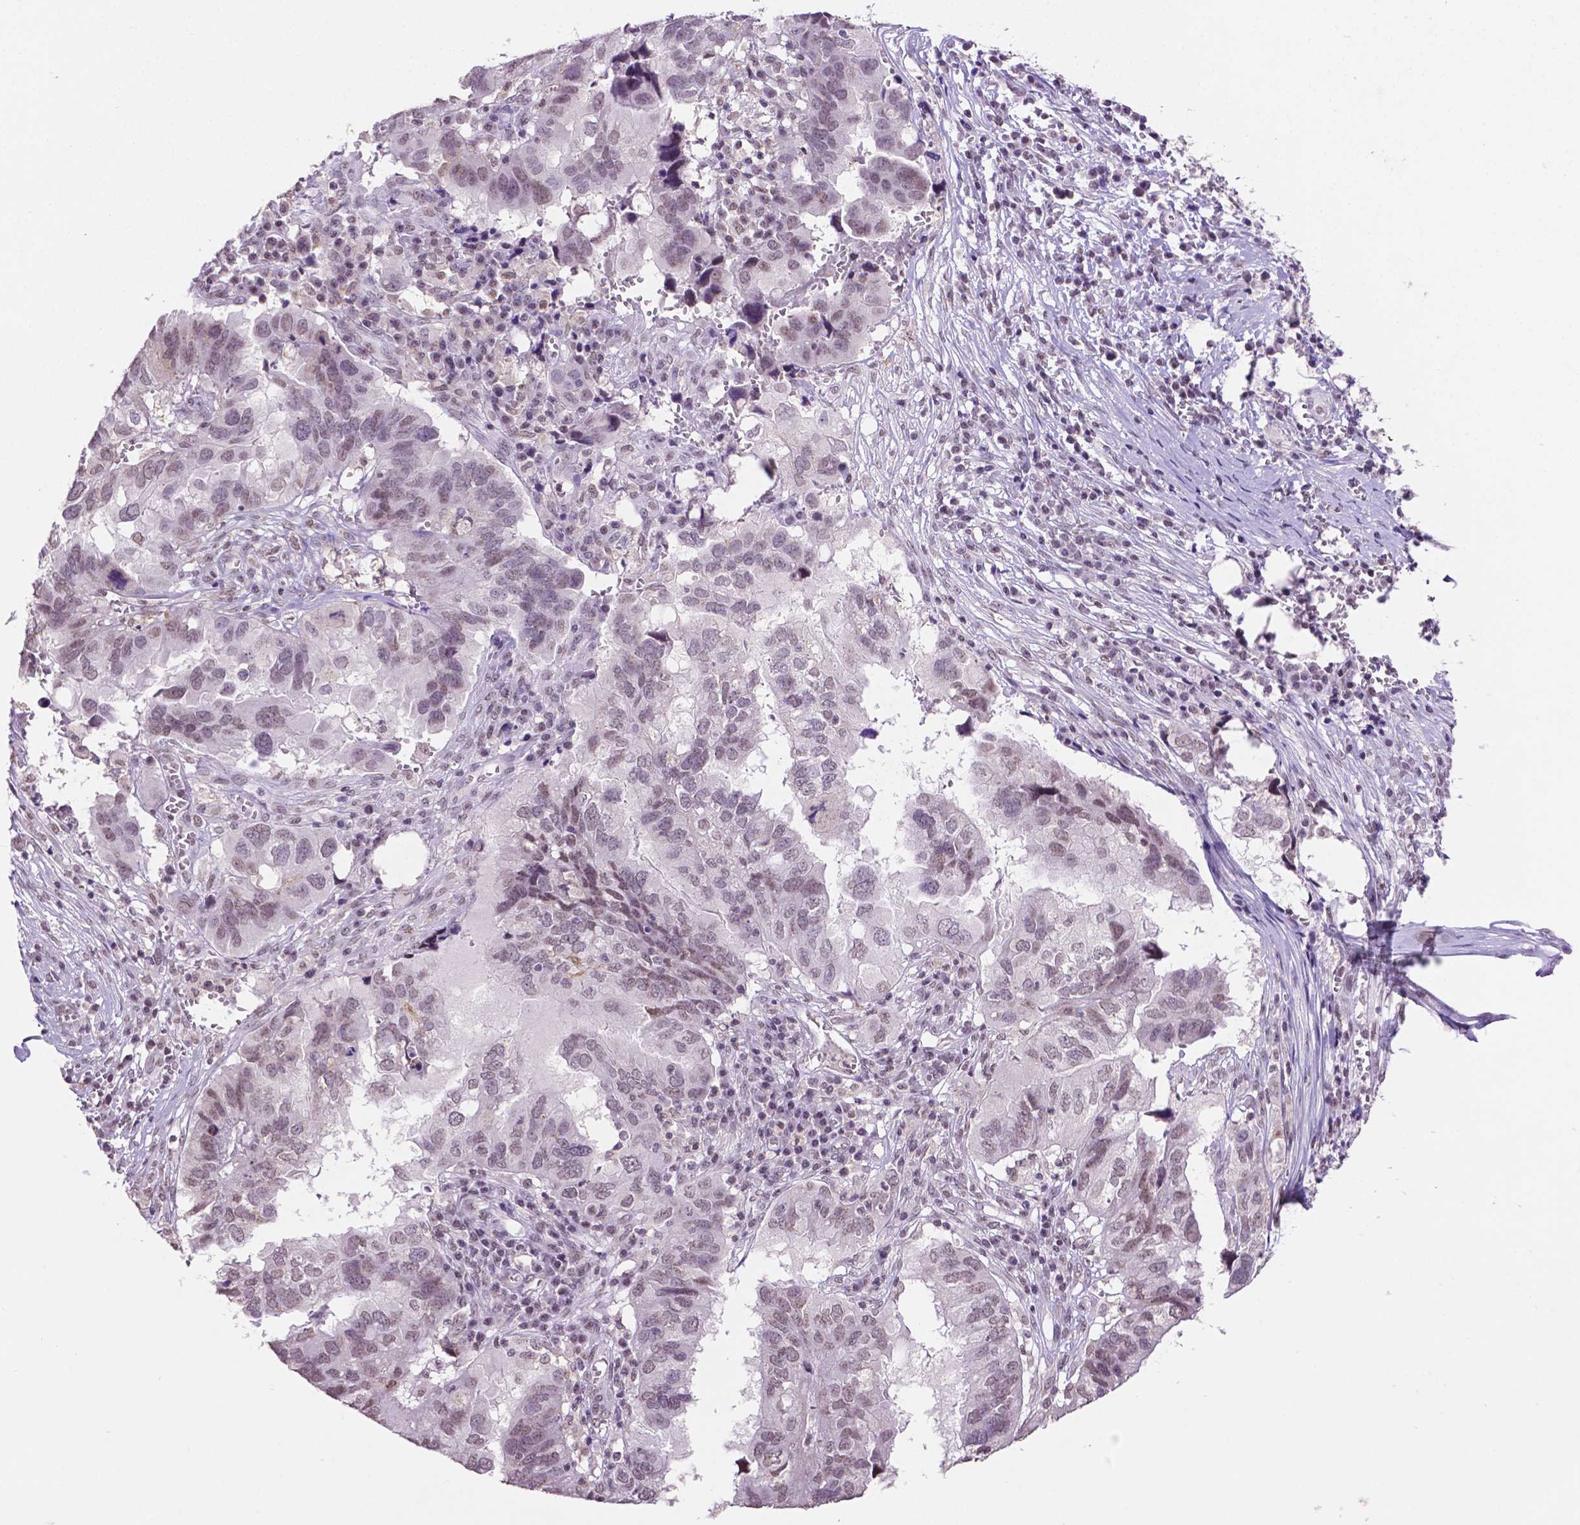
{"staining": {"intensity": "weak", "quantity": "<25%", "location": "nuclear"}, "tissue": "ovarian cancer", "cell_type": "Tumor cells", "image_type": "cancer", "snomed": [{"axis": "morphology", "description": "Cystadenocarcinoma, serous, NOS"}, {"axis": "topography", "description": "Ovary"}], "caption": "Immunohistochemistry of human ovarian cancer shows no staining in tumor cells. (DAB IHC with hematoxylin counter stain).", "gene": "PTPN6", "patient": {"sex": "female", "age": 79}}